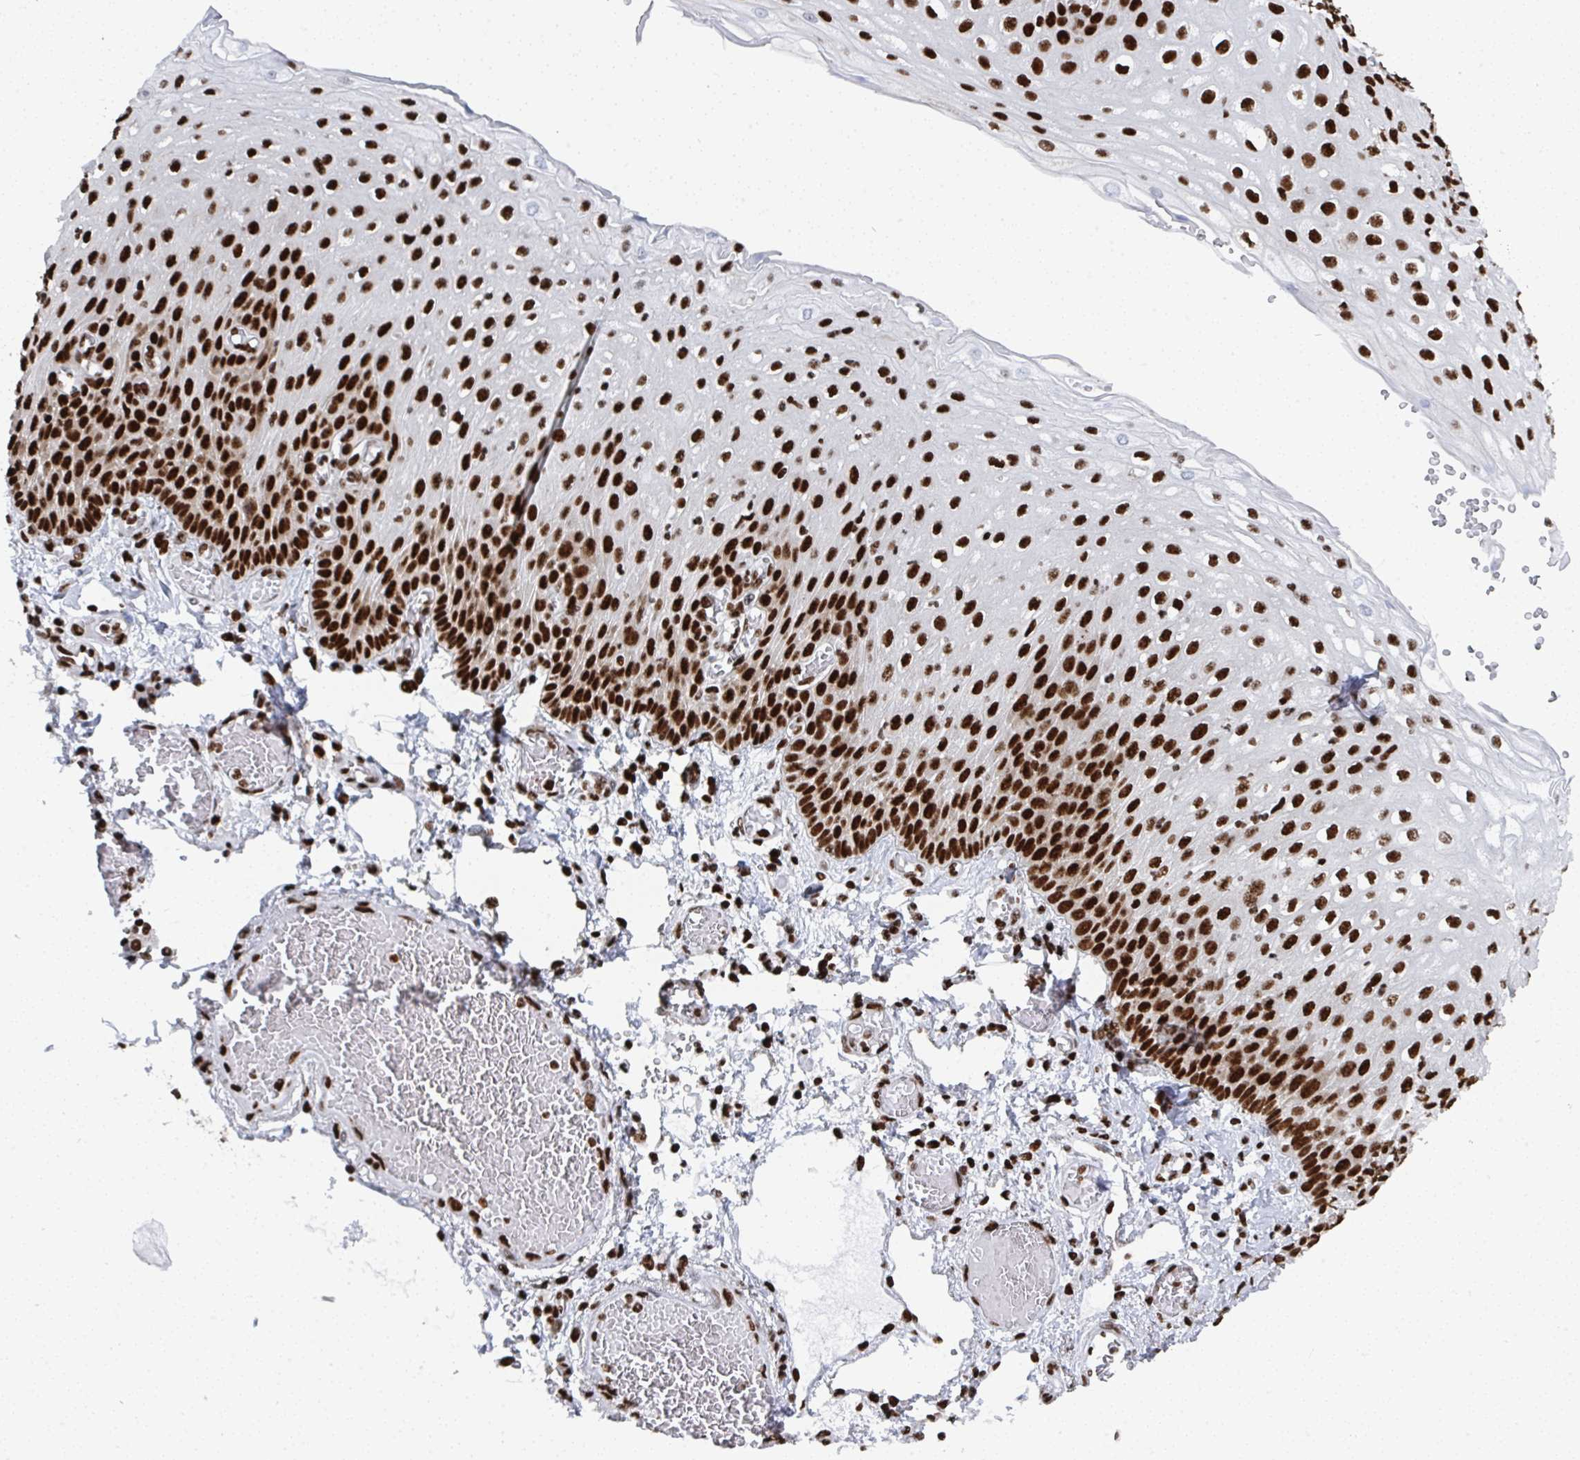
{"staining": {"intensity": "strong", "quantity": ">75%", "location": "nuclear"}, "tissue": "esophagus", "cell_type": "Squamous epithelial cells", "image_type": "normal", "snomed": [{"axis": "morphology", "description": "Normal tissue, NOS"}, {"axis": "morphology", "description": "Adenocarcinoma, NOS"}, {"axis": "topography", "description": "Esophagus"}], "caption": "Strong nuclear positivity for a protein is identified in about >75% of squamous epithelial cells of unremarkable esophagus using IHC.", "gene": "GAR1", "patient": {"sex": "male", "age": 81}}